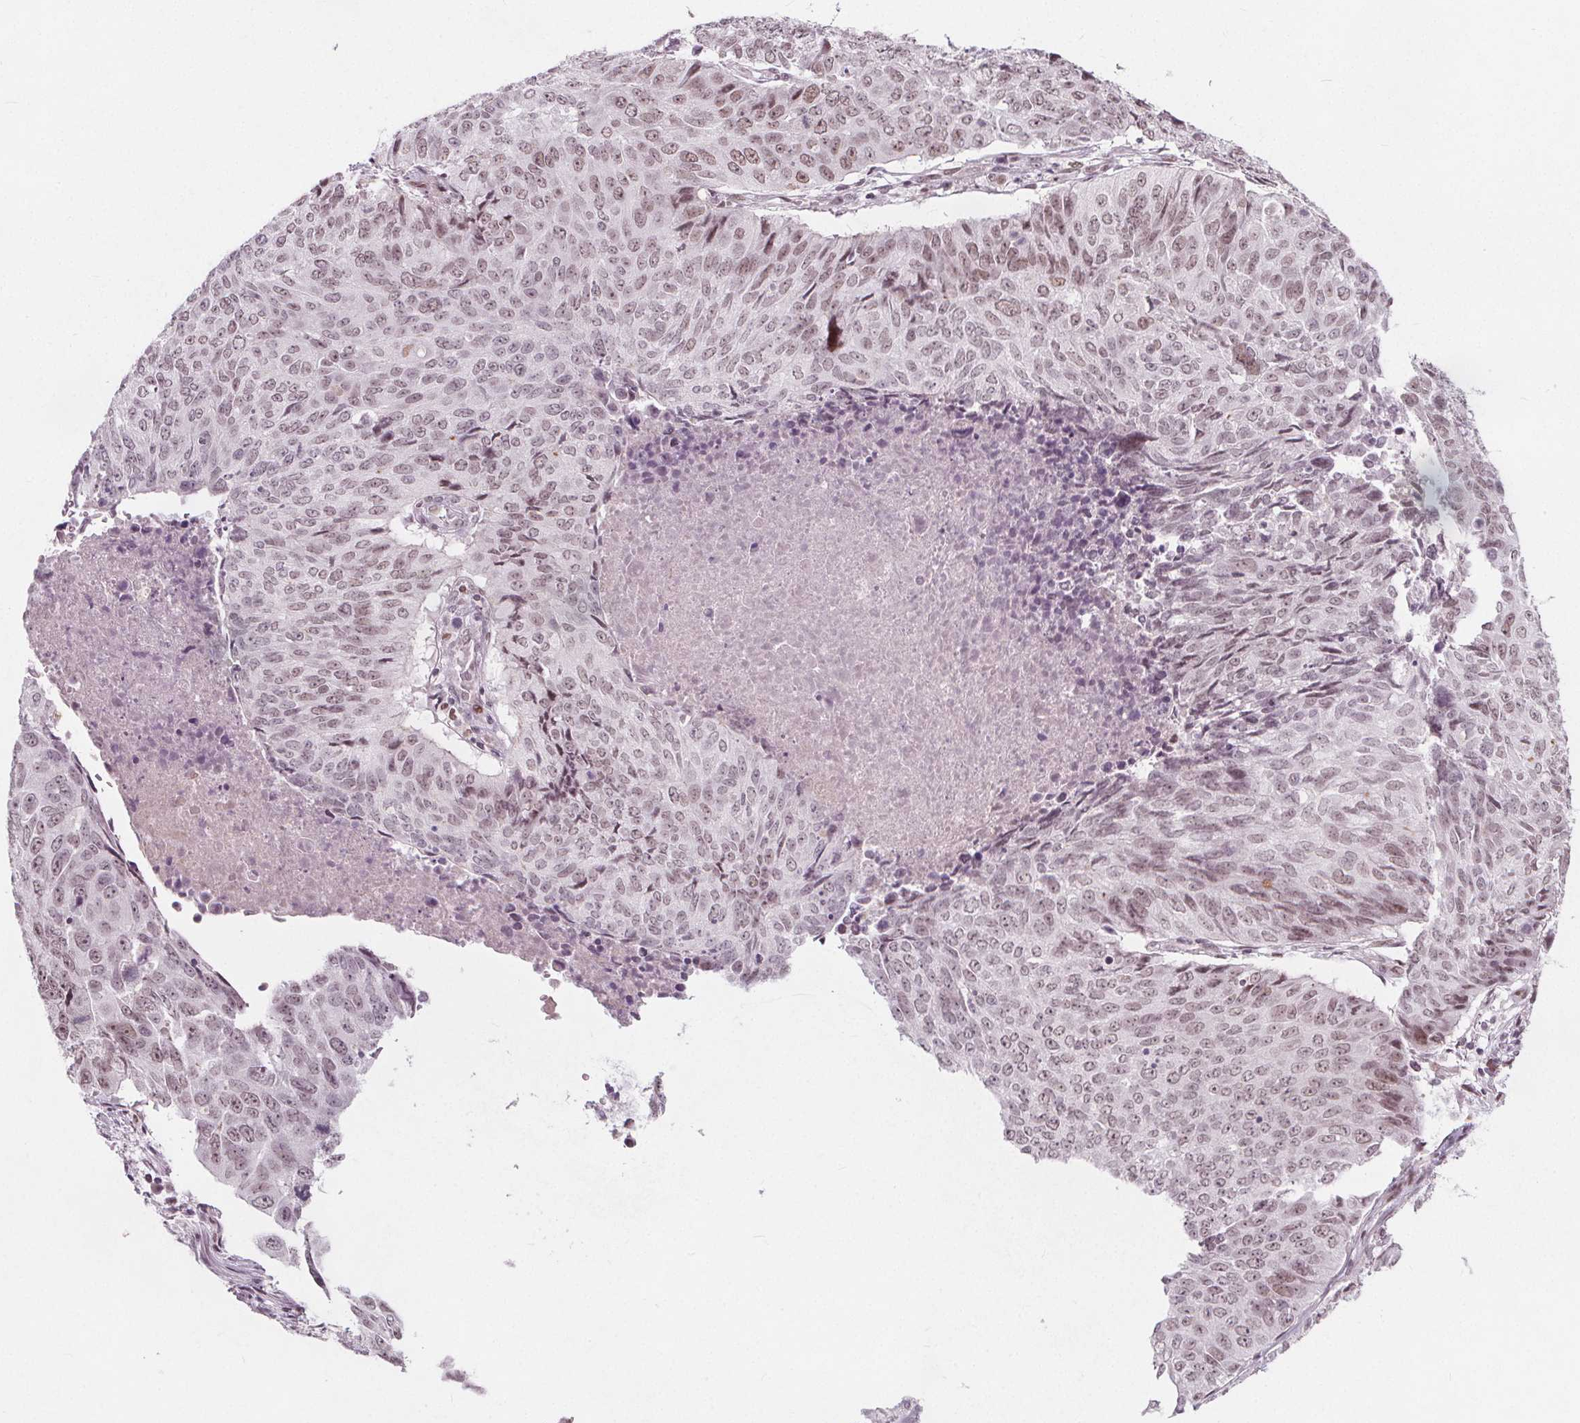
{"staining": {"intensity": "weak", "quantity": "25%-75%", "location": "nuclear"}, "tissue": "lung cancer", "cell_type": "Tumor cells", "image_type": "cancer", "snomed": [{"axis": "morphology", "description": "Normal tissue, NOS"}, {"axis": "morphology", "description": "Squamous cell carcinoma, NOS"}, {"axis": "topography", "description": "Bronchus"}, {"axis": "topography", "description": "Lung"}], "caption": "DAB immunohistochemical staining of squamous cell carcinoma (lung) displays weak nuclear protein positivity in approximately 25%-75% of tumor cells. The protein is shown in brown color, while the nuclei are stained blue.", "gene": "TAF6L", "patient": {"sex": "male", "age": 64}}